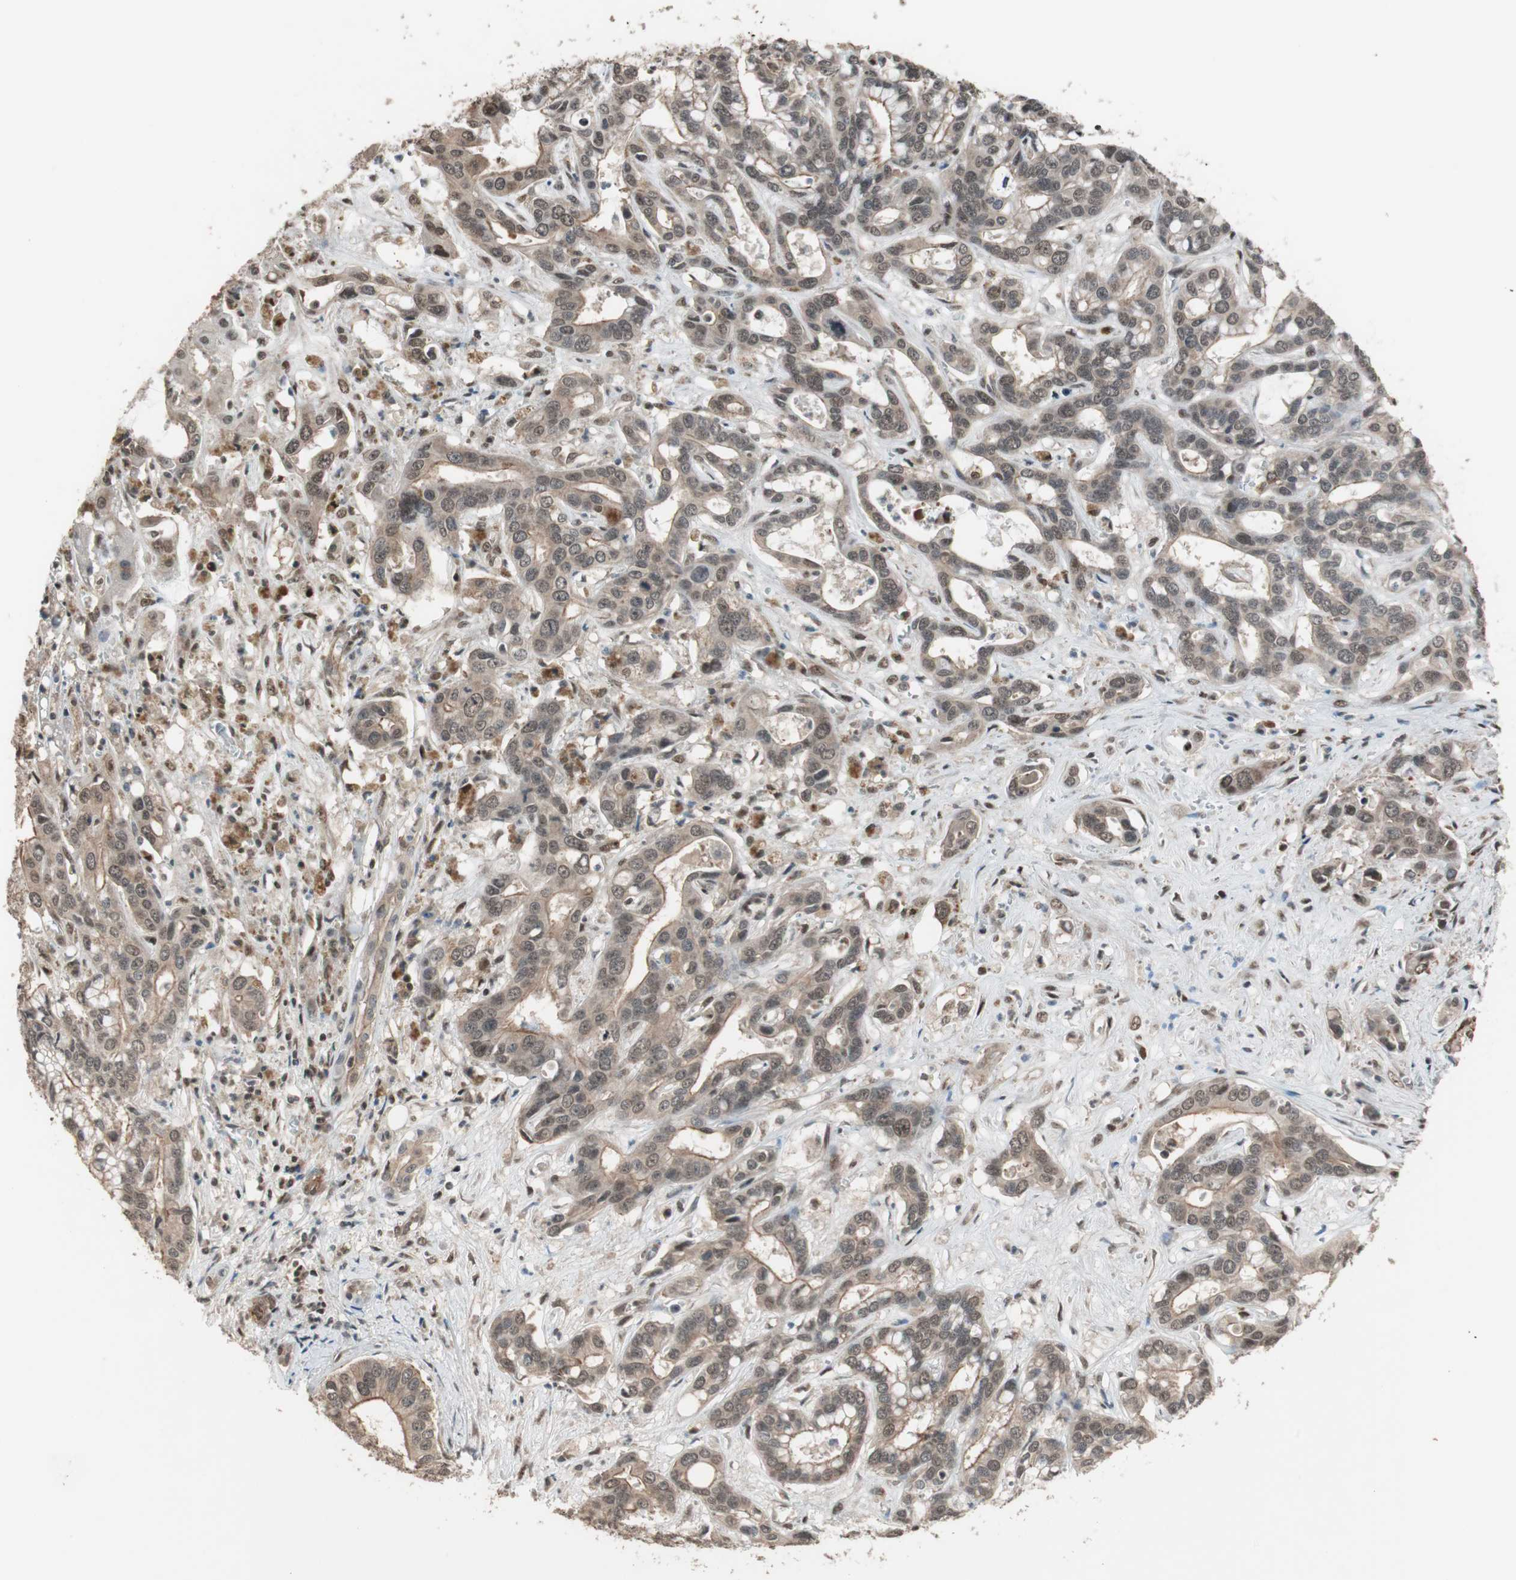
{"staining": {"intensity": "weak", "quantity": "25%-75%", "location": "cytoplasmic/membranous"}, "tissue": "liver cancer", "cell_type": "Tumor cells", "image_type": "cancer", "snomed": [{"axis": "morphology", "description": "Cholangiocarcinoma"}, {"axis": "topography", "description": "Liver"}], "caption": "Weak cytoplasmic/membranous protein expression is identified in about 25%-75% of tumor cells in liver cholangiocarcinoma. (IHC, brightfield microscopy, high magnification).", "gene": "DRAP1", "patient": {"sex": "female", "age": 65}}